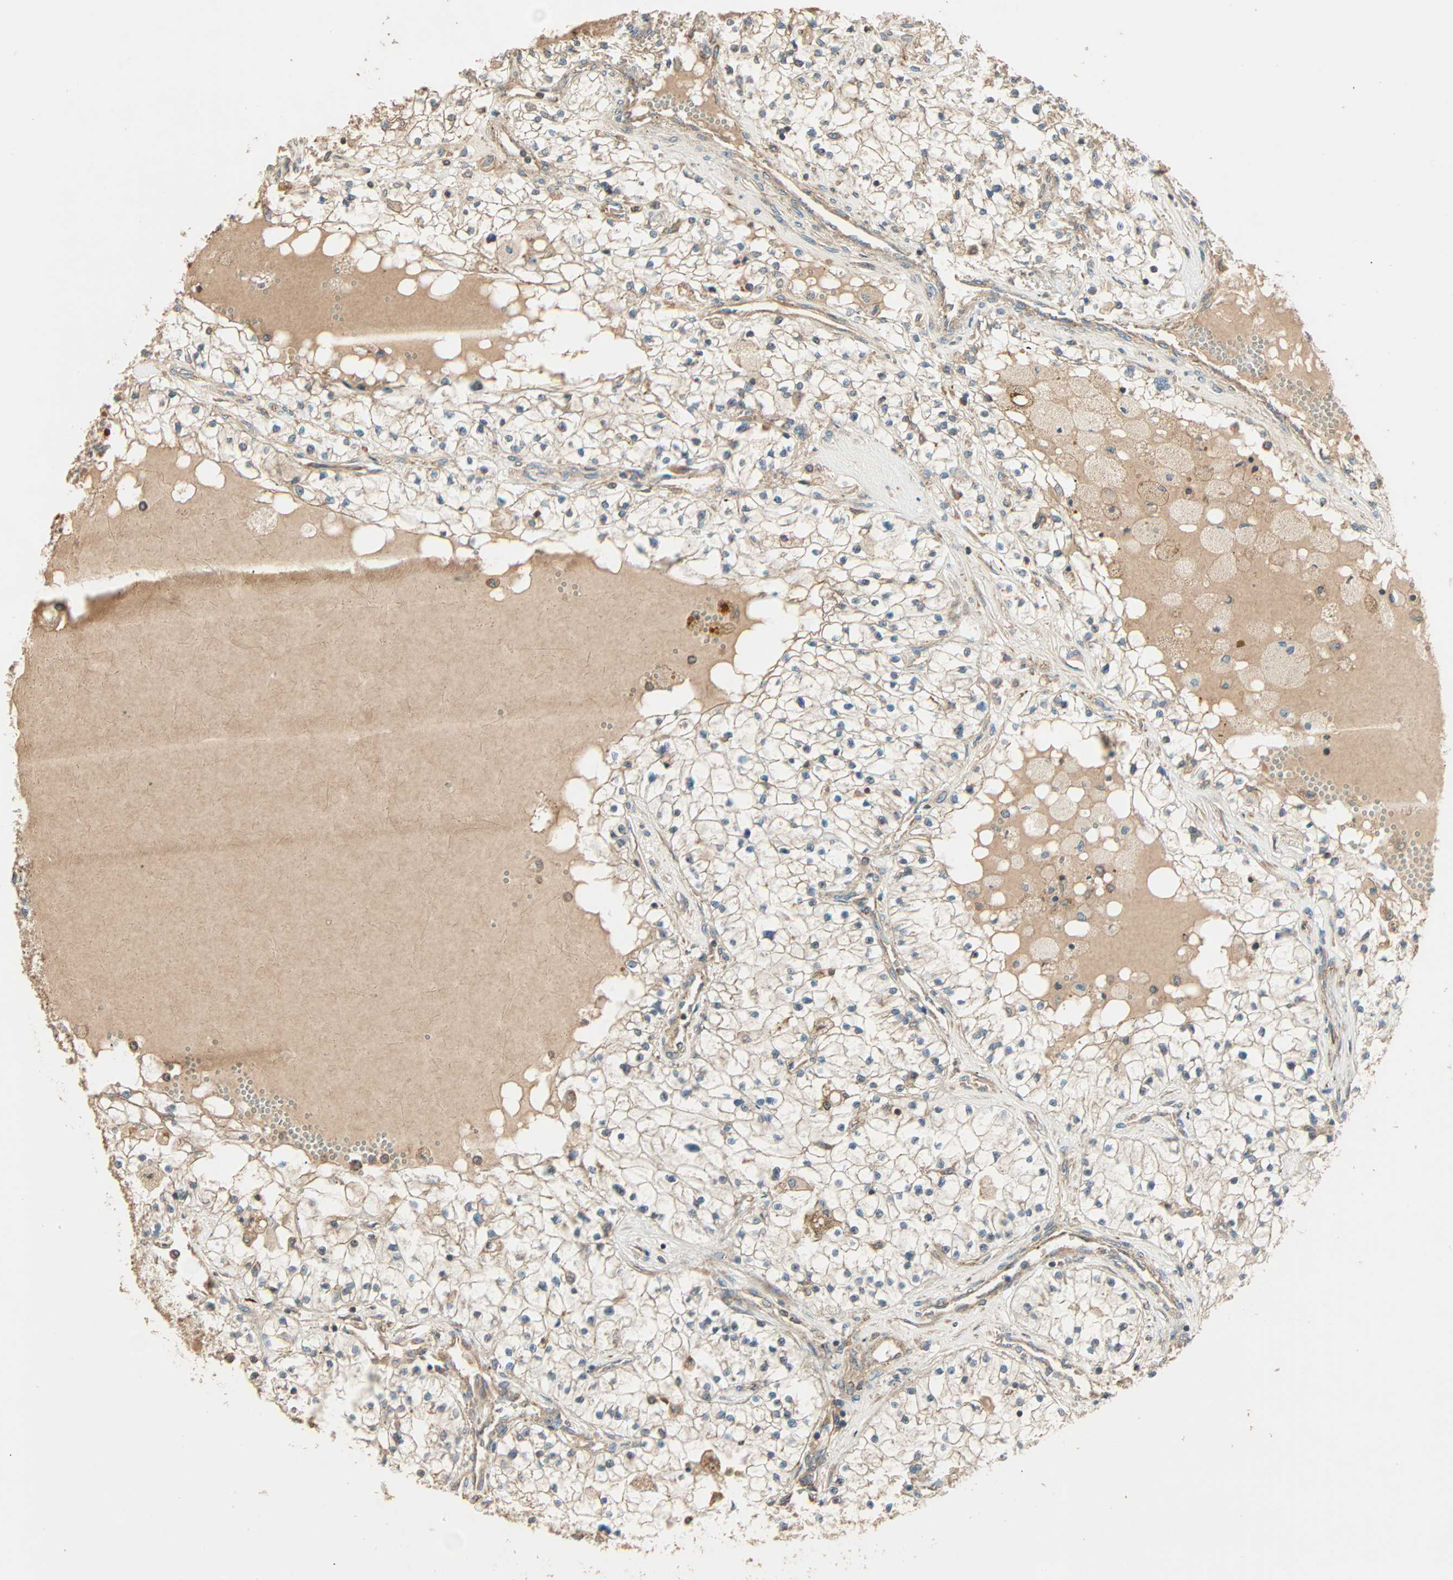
{"staining": {"intensity": "negative", "quantity": "none", "location": "none"}, "tissue": "renal cancer", "cell_type": "Tumor cells", "image_type": "cancer", "snomed": [{"axis": "morphology", "description": "Adenocarcinoma, NOS"}, {"axis": "topography", "description": "Kidney"}], "caption": "Tumor cells show no significant protein expression in renal cancer (adenocarcinoma).", "gene": "GALK1", "patient": {"sex": "male", "age": 68}}